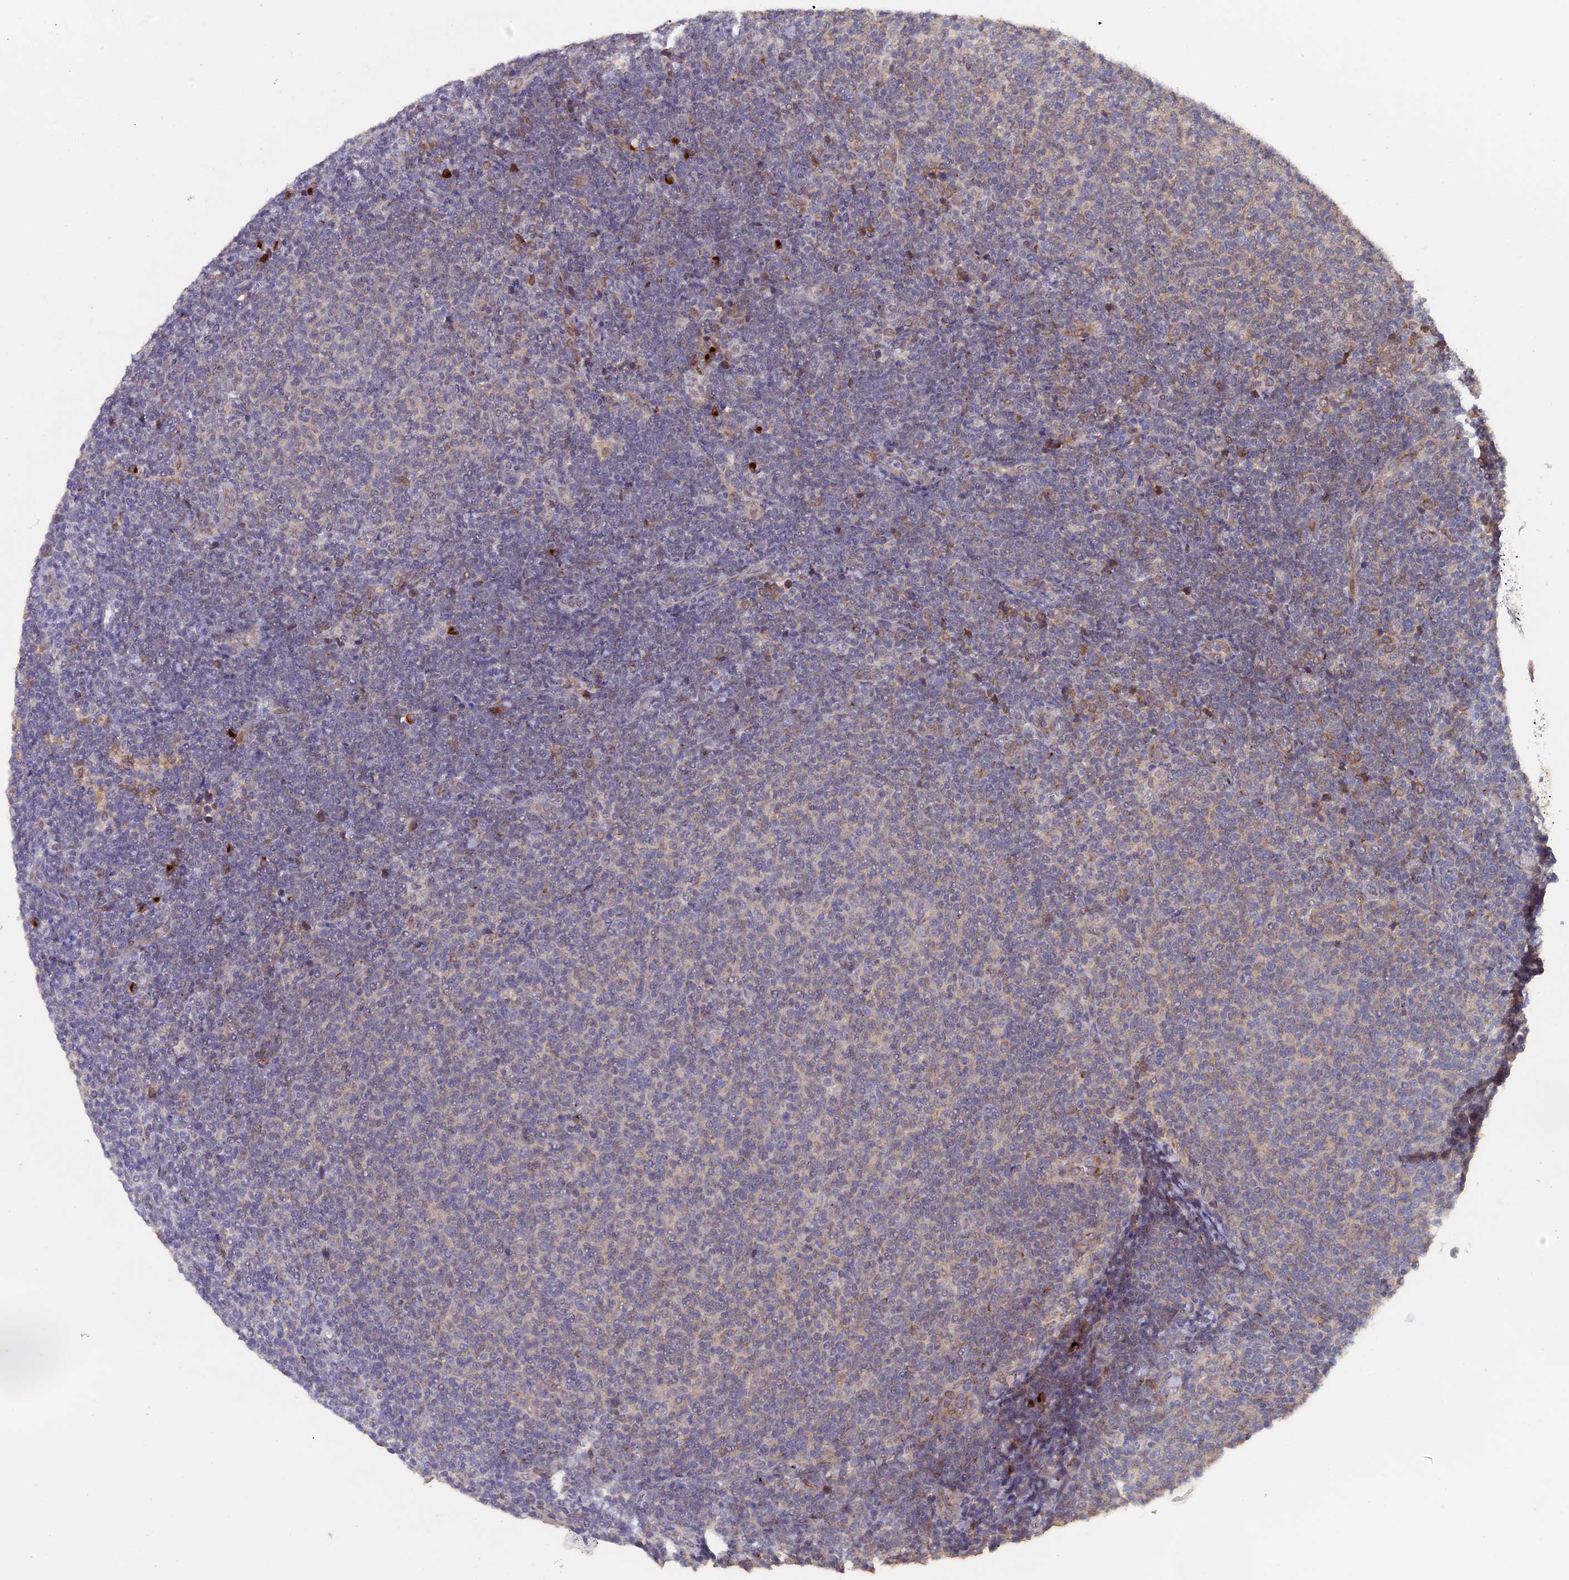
{"staining": {"intensity": "weak", "quantity": "<25%", "location": "cytoplasmic/membranous"}, "tissue": "lymphoma", "cell_type": "Tumor cells", "image_type": "cancer", "snomed": [{"axis": "morphology", "description": "Malignant lymphoma, non-Hodgkin's type, Low grade"}, {"axis": "topography", "description": "Lymph node"}], "caption": "Immunohistochemistry image of neoplastic tissue: lymphoma stained with DAB (3,3'-diaminobenzidine) shows no significant protein positivity in tumor cells.", "gene": "SNX17", "patient": {"sex": "male", "age": 66}}